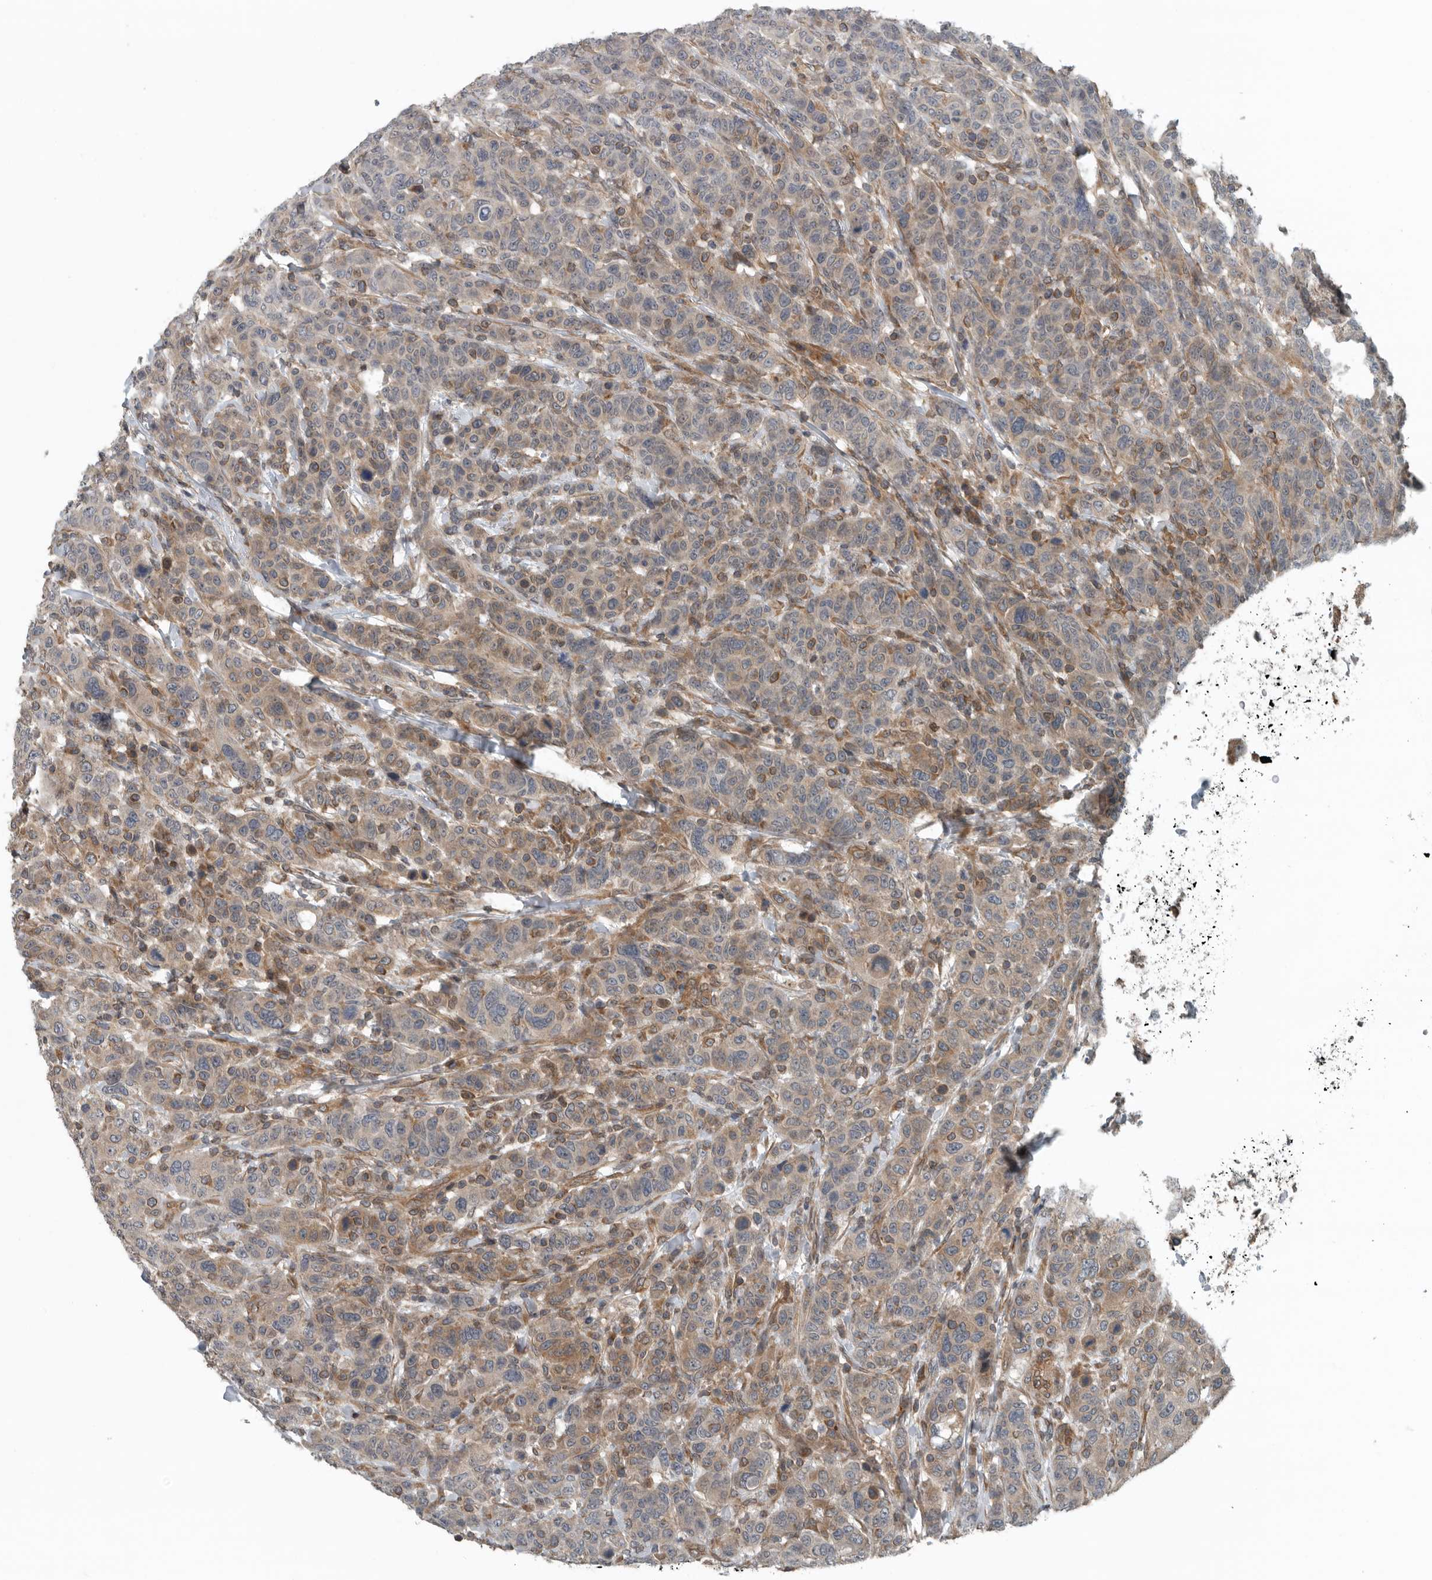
{"staining": {"intensity": "moderate", "quantity": "<25%", "location": "cytoplasmic/membranous"}, "tissue": "breast cancer", "cell_type": "Tumor cells", "image_type": "cancer", "snomed": [{"axis": "morphology", "description": "Duct carcinoma"}, {"axis": "topography", "description": "Breast"}], "caption": "Infiltrating ductal carcinoma (breast) was stained to show a protein in brown. There is low levels of moderate cytoplasmic/membranous positivity in about <25% of tumor cells. (DAB (3,3'-diaminobenzidine) IHC, brown staining for protein, blue staining for nuclei).", "gene": "AMFR", "patient": {"sex": "female", "age": 37}}